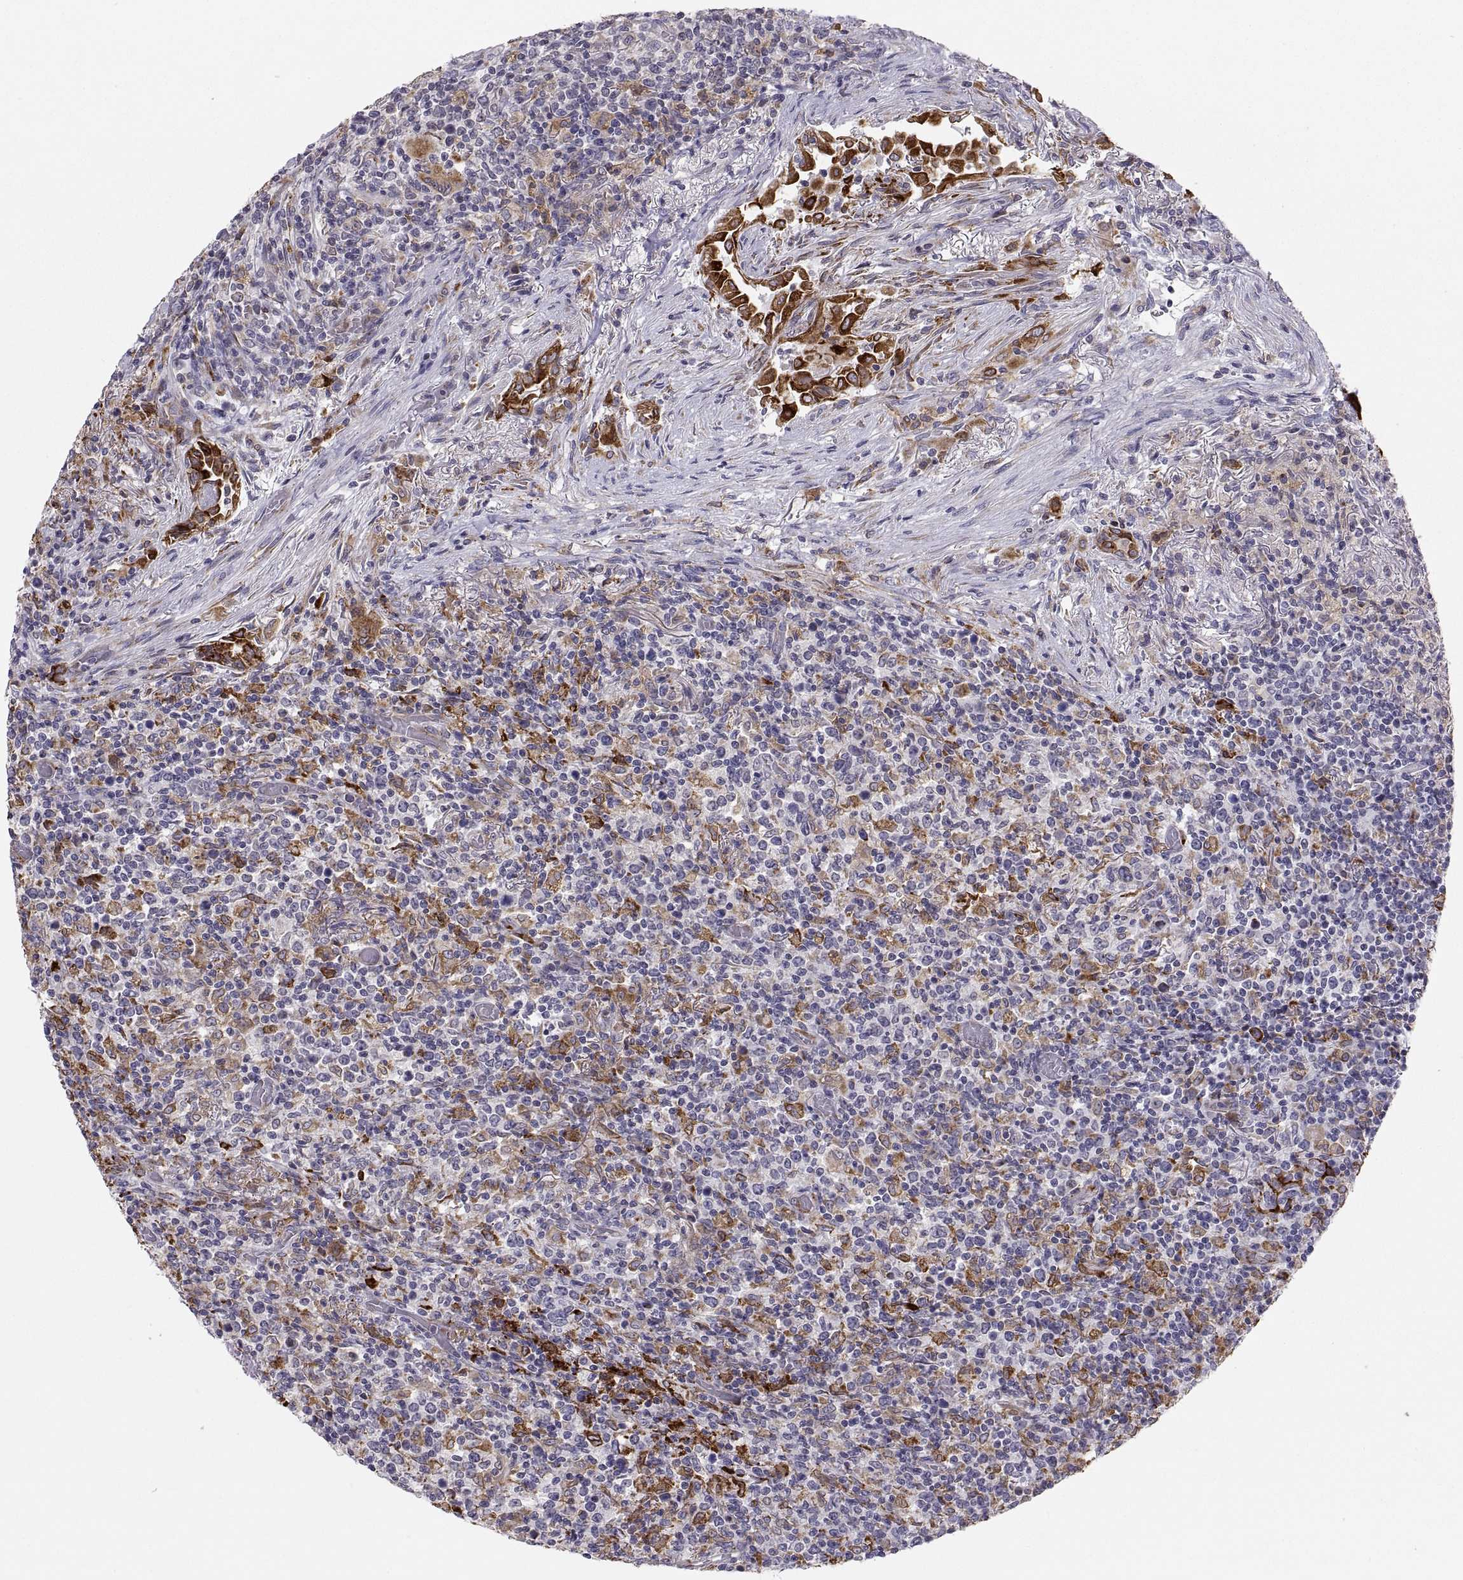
{"staining": {"intensity": "negative", "quantity": "none", "location": "none"}, "tissue": "lymphoma", "cell_type": "Tumor cells", "image_type": "cancer", "snomed": [{"axis": "morphology", "description": "Malignant lymphoma, non-Hodgkin's type, High grade"}, {"axis": "topography", "description": "Lung"}], "caption": "This is an IHC histopathology image of lymphoma. There is no staining in tumor cells.", "gene": "ERO1A", "patient": {"sex": "male", "age": 79}}